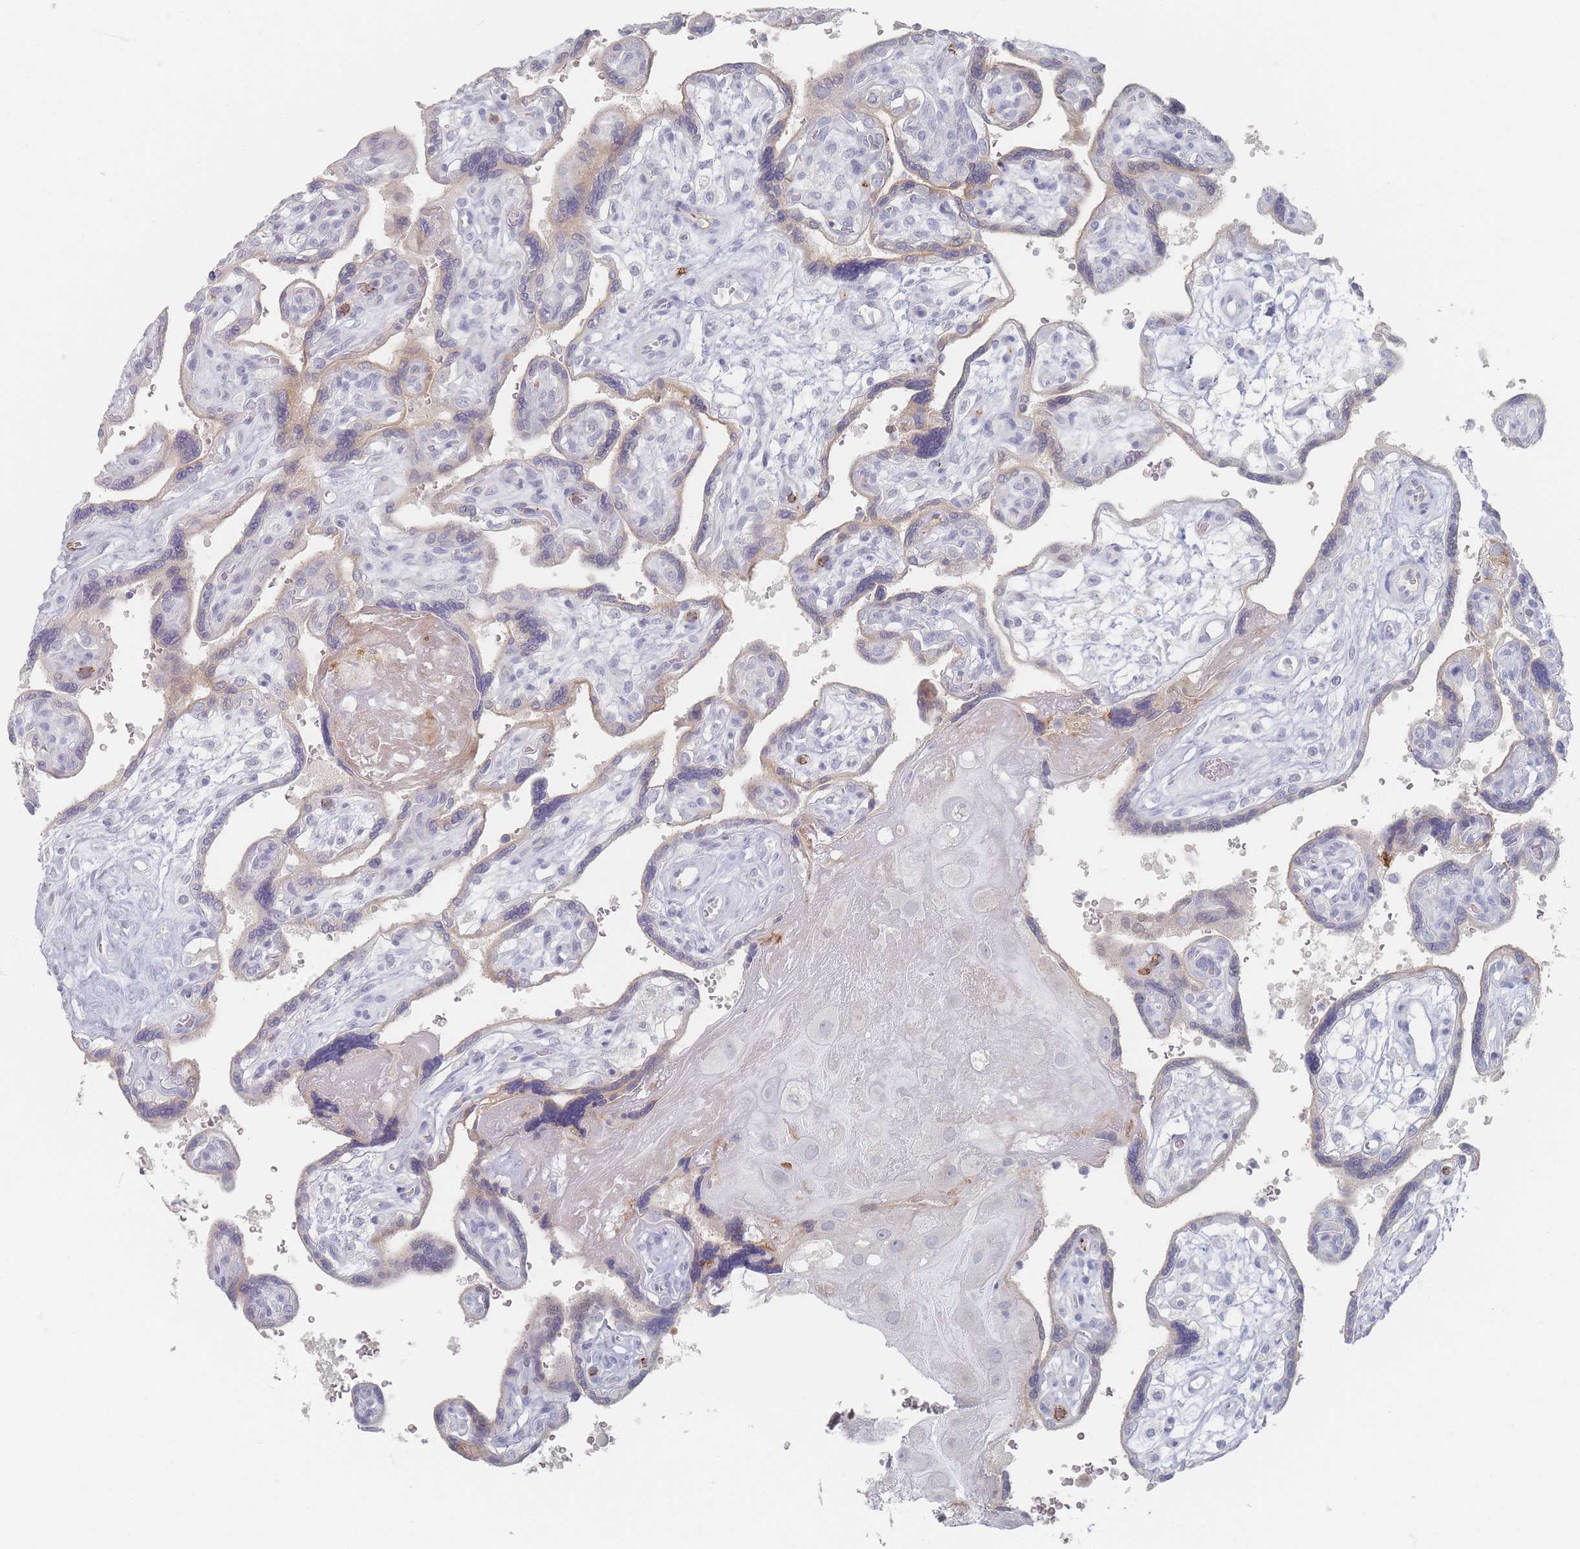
{"staining": {"intensity": "weak", "quantity": "25%-75%", "location": "cytoplasmic/membranous"}, "tissue": "placenta", "cell_type": "Trophoblastic cells", "image_type": "normal", "snomed": [{"axis": "morphology", "description": "Normal tissue, NOS"}, {"axis": "topography", "description": "Placenta"}], "caption": "Approximately 25%-75% of trophoblastic cells in unremarkable placenta show weak cytoplasmic/membranous protein staining as visualized by brown immunohistochemical staining.", "gene": "CD37", "patient": {"sex": "female", "age": 39}}